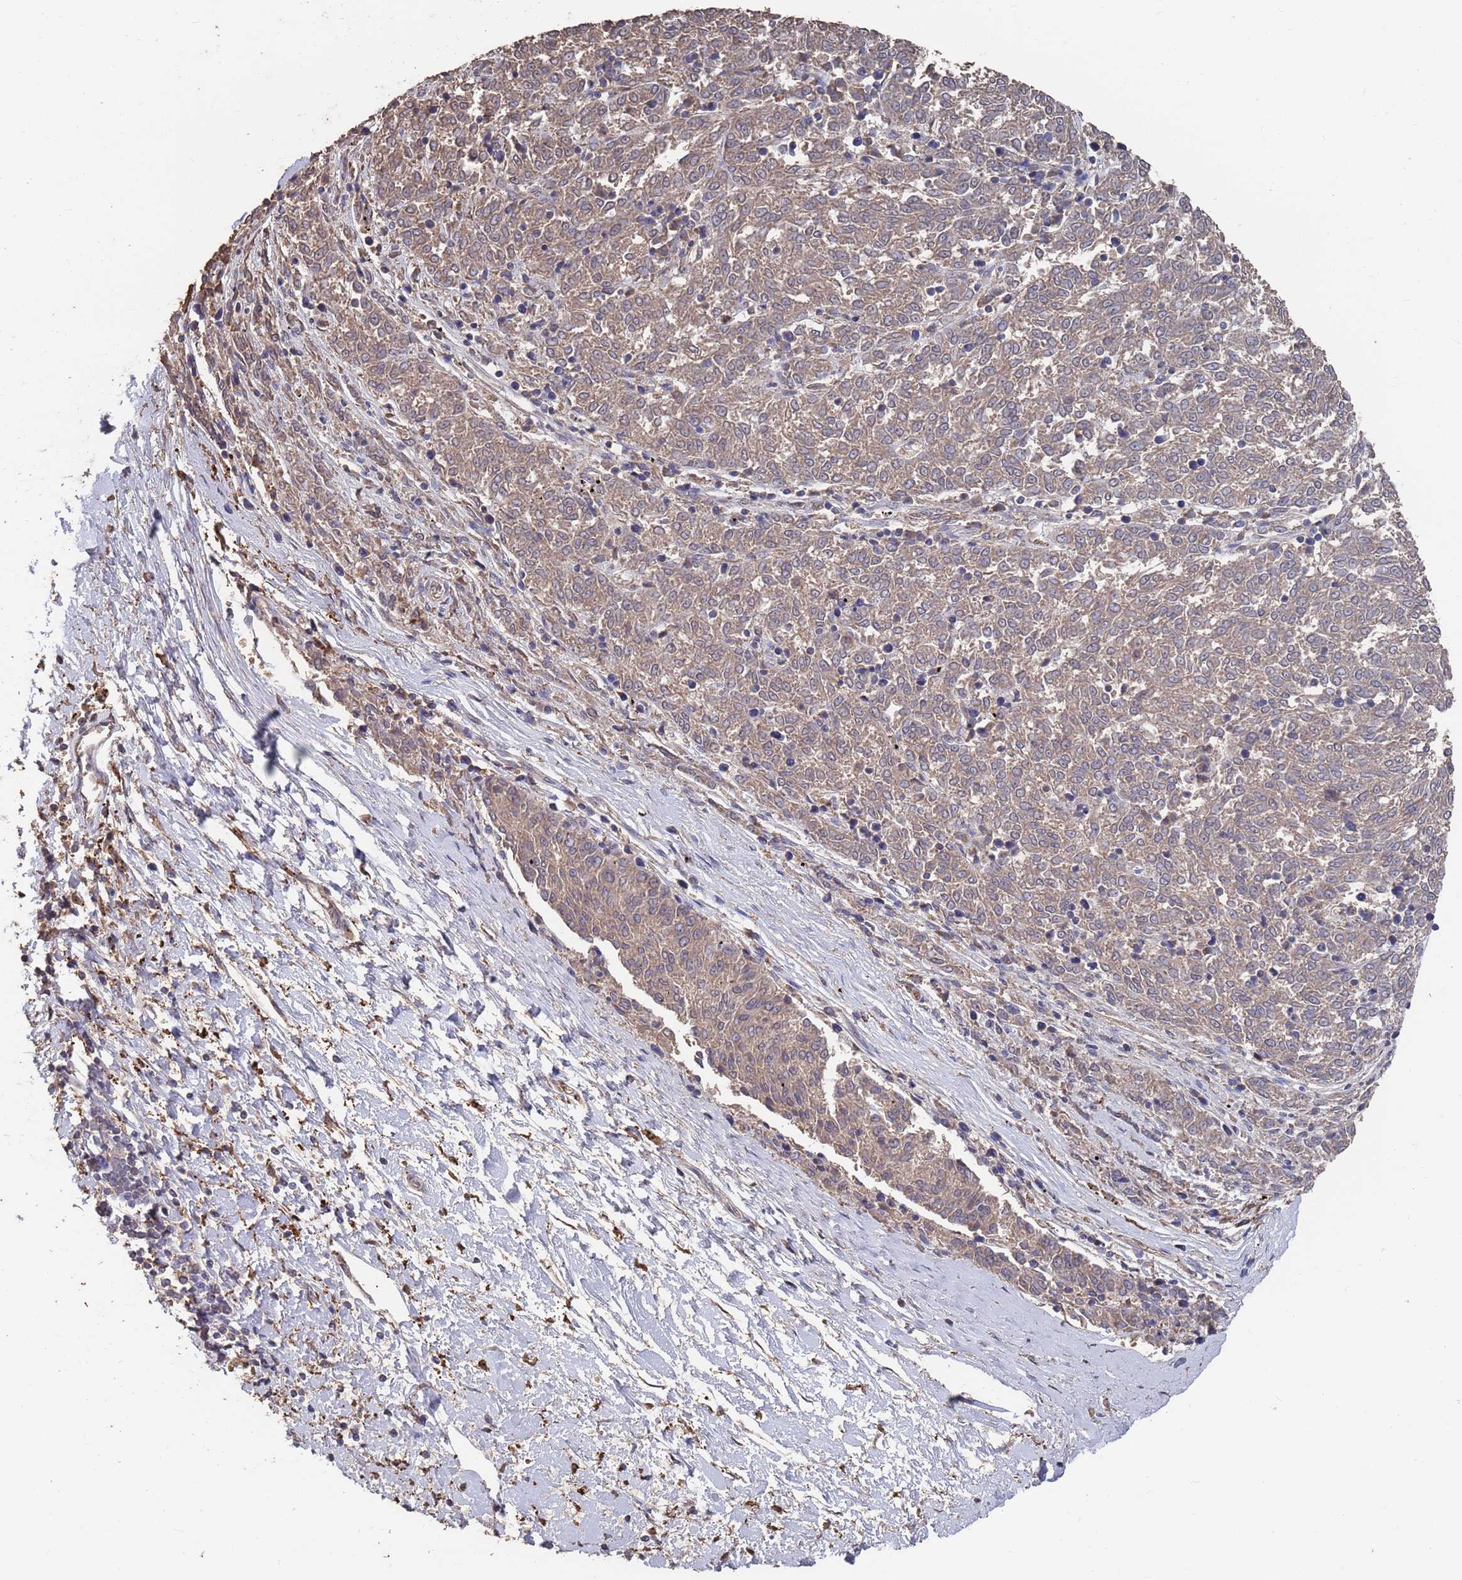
{"staining": {"intensity": "moderate", "quantity": ">75%", "location": "cytoplasmic/membranous"}, "tissue": "melanoma", "cell_type": "Tumor cells", "image_type": "cancer", "snomed": [{"axis": "morphology", "description": "Malignant melanoma, NOS"}, {"axis": "topography", "description": "Skin"}], "caption": "Immunohistochemistry staining of malignant melanoma, which displays medium levels of moderate cytoplasmic/membranous staining in about >75% of tumor cells indicating moderate cytoplasmic/membranous protein positivity. The staining was performed using DAB (brown) for protein detection and nuclei were counterstained in hematoxylin (blue).", "gene": "BTBD18", "patient": {"sex": "female", "age": 72}}